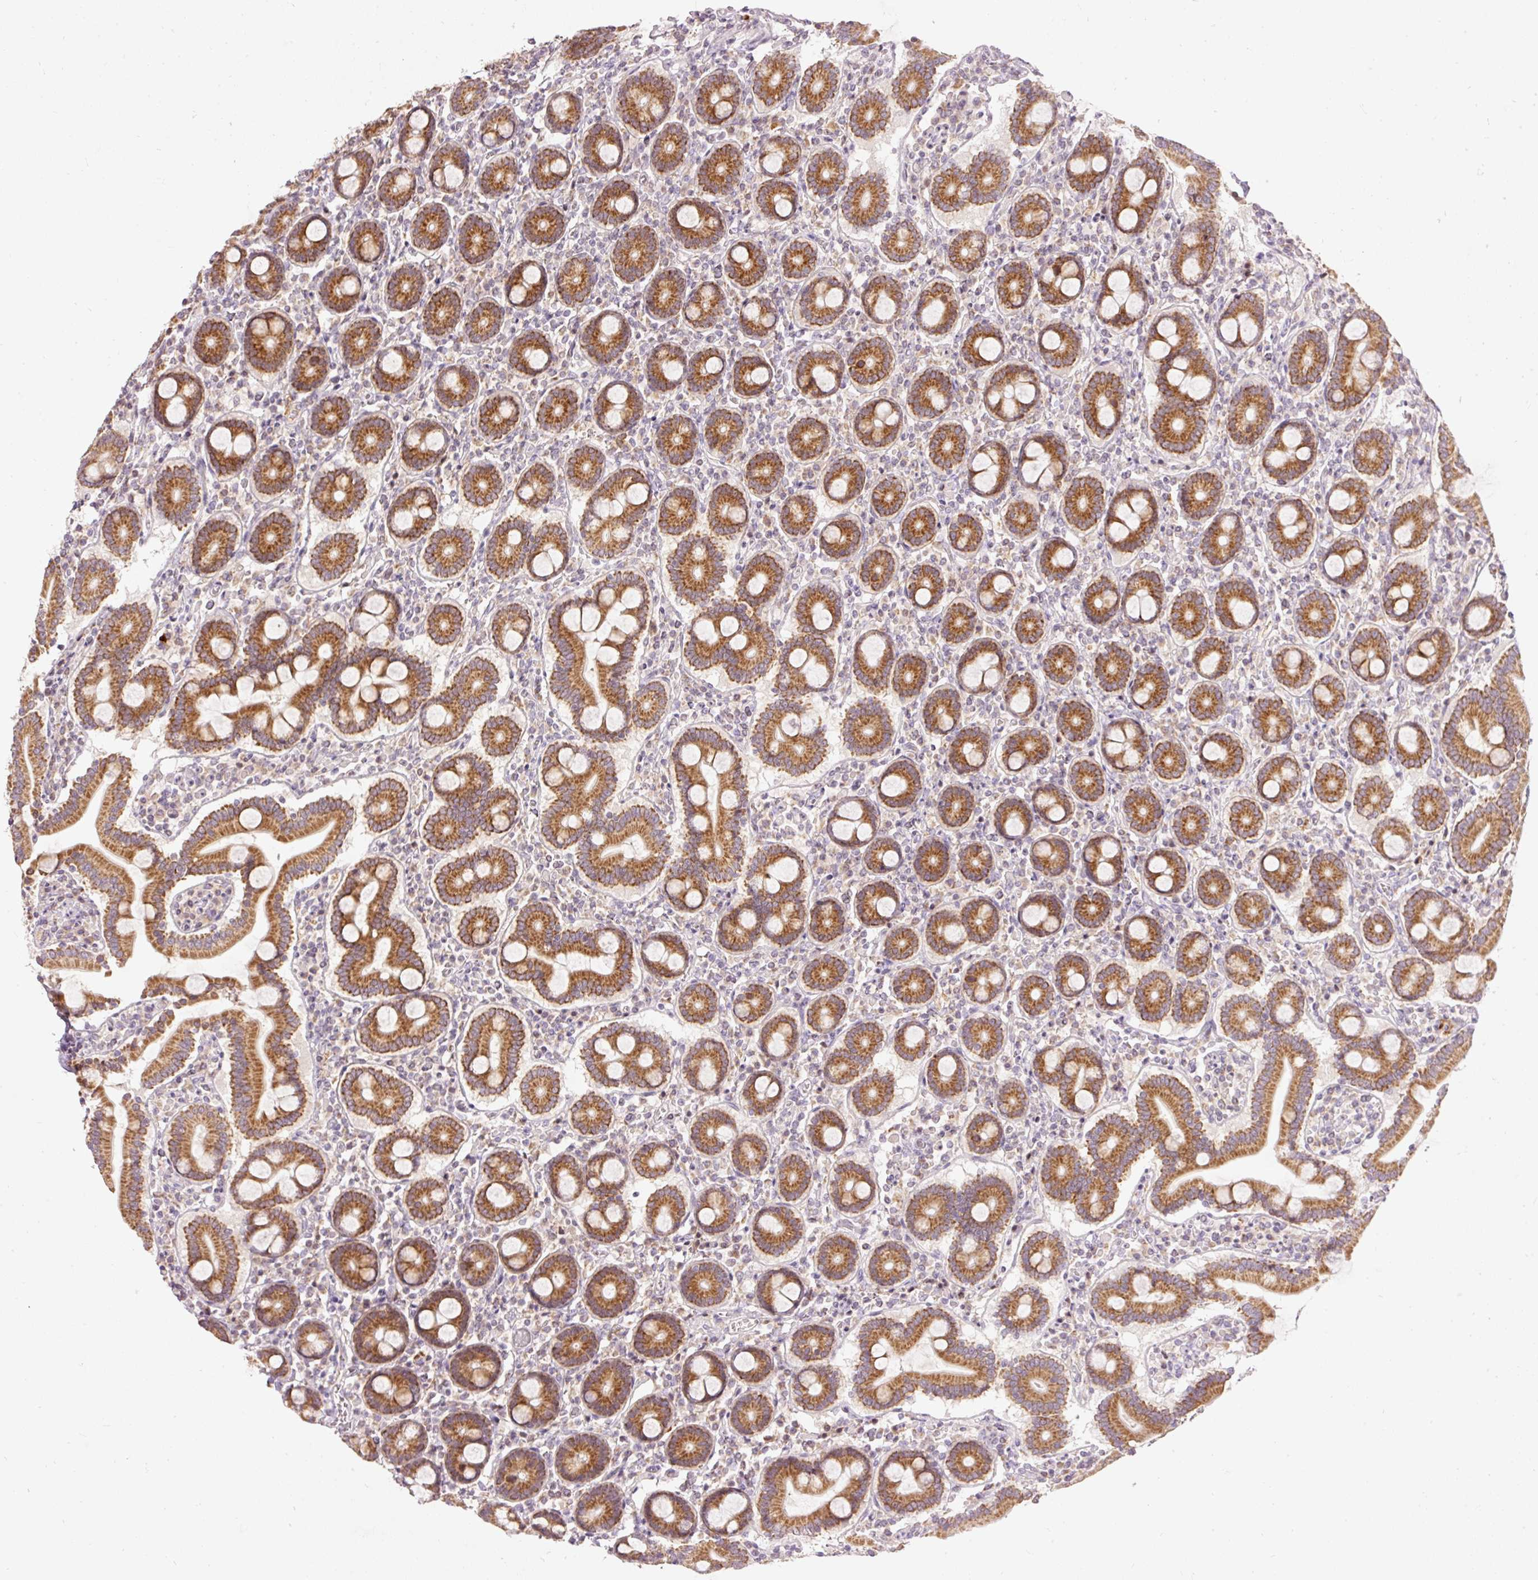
{"staining": {"intensity": "strong", "quantity": ">75%", "location": "cytoplasmic/membranous"}, "tissue": "duodenum", "cell_type": "Glandular cells", "image_type": "normal", "snomed": [{"axis": "morphology", "description": "Normal tissue, NOS"}, {"axis": "topography", "description": "Duodenum"}], "caption": "The histopathology image shows immunohistochemical staining of unremarkable duodenum. There is strong cytoplasmic/membranous staining is present in about >75% of glandular cells.", "gene": "ABHD11", "patient": {"sex": "male", "age": 55}}